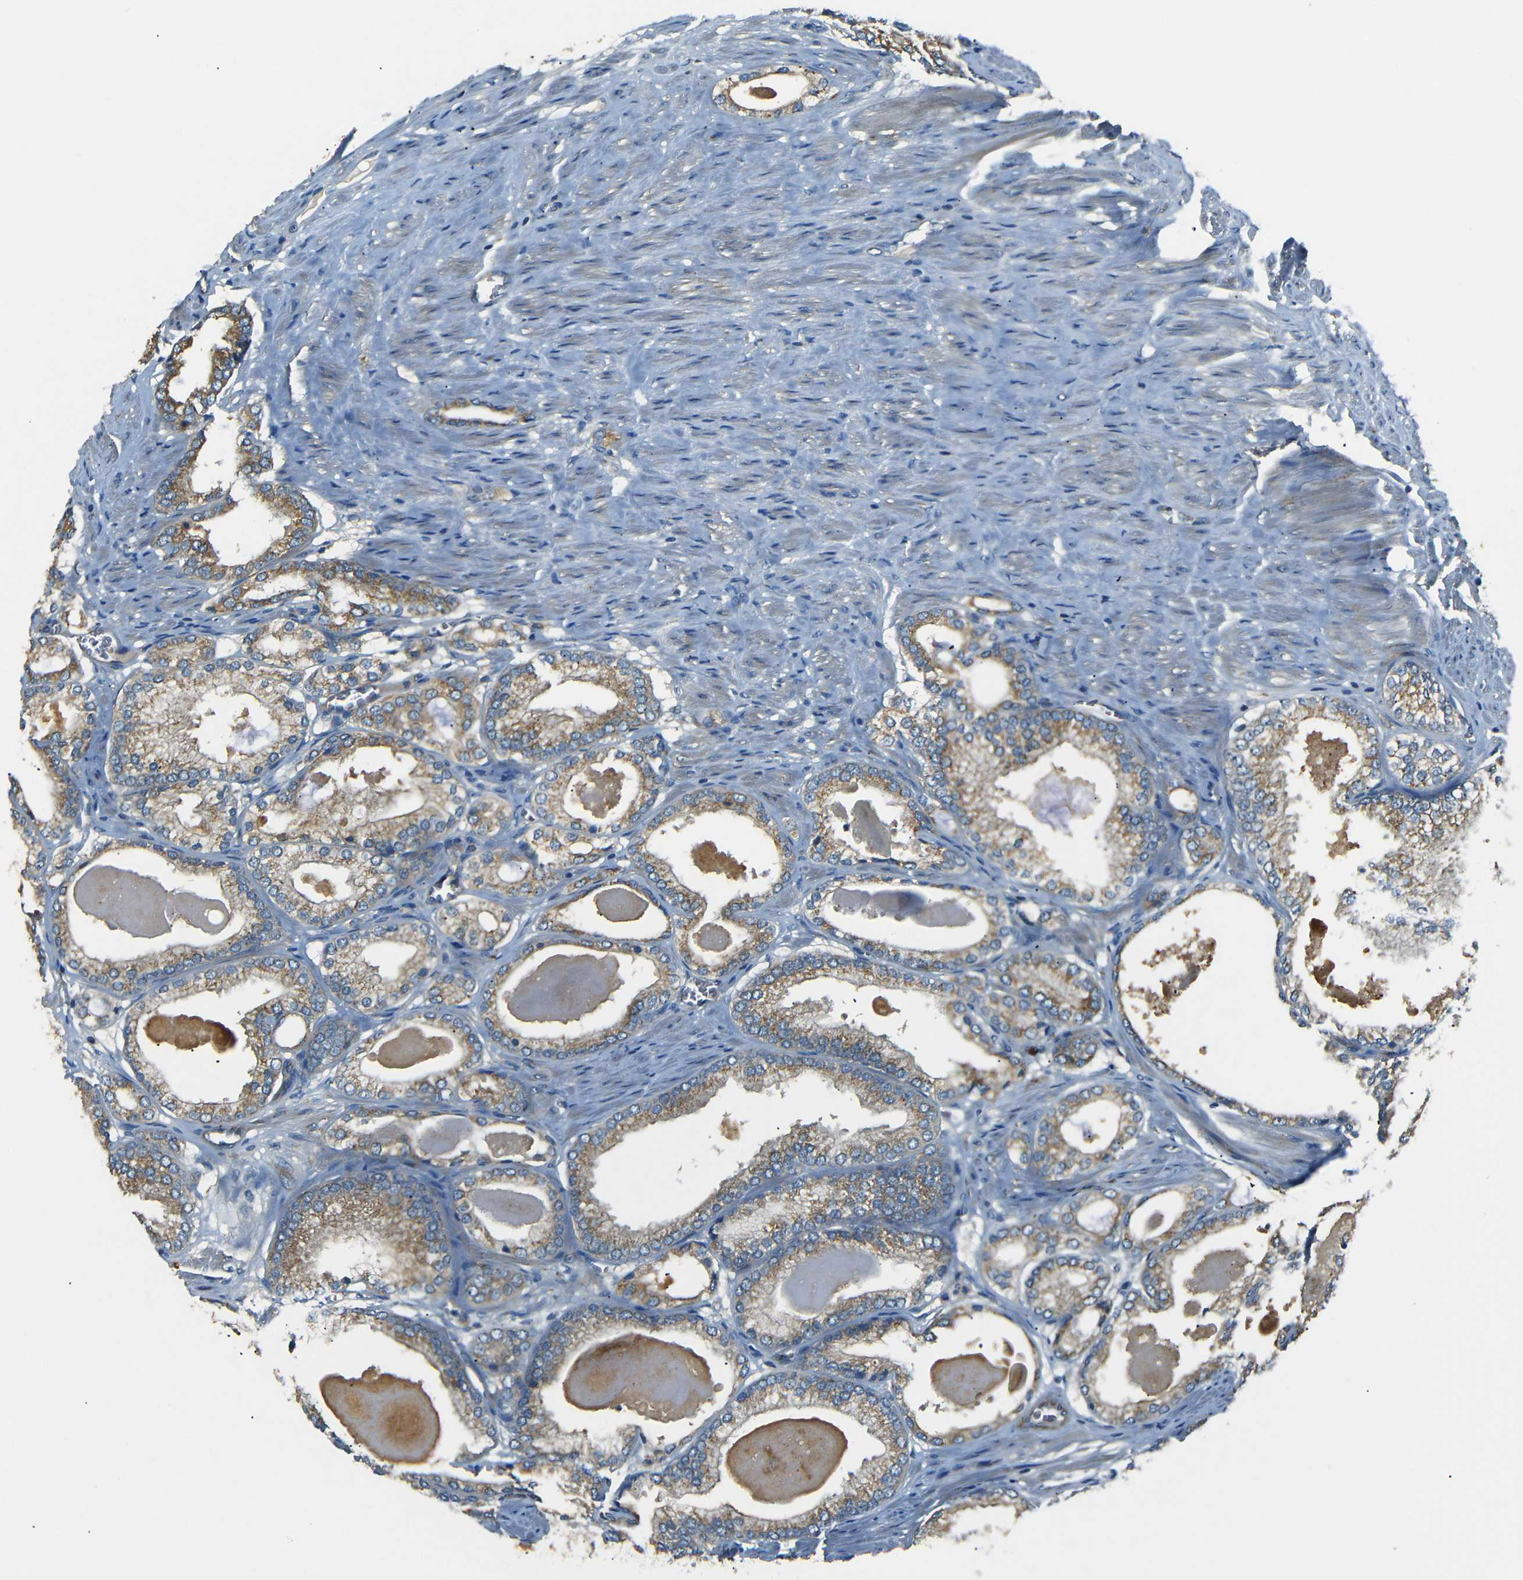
{"staining": {"intensity": "moderate", "quantity": "25%-75%", "location": "cytoplasmic/membranous"}, "tissue": "prostate cancer", "cell_type": "Tumor cells", "image_type": "cancer", "snomed": [{"axis": "morphology", "description": "Adenocarcinoma, High grade"}, {"axis": "topography", "description": "Prostate"}], "caption": "High-grade adenocarcinoma (prostate) stained for a protein (brown) reveals moderate cytoplasmic/membranous positive positivity in about 25%-75% of tumor cells.", "gene": "NETO2", "patient": {"sex": "male", "age": 61}}